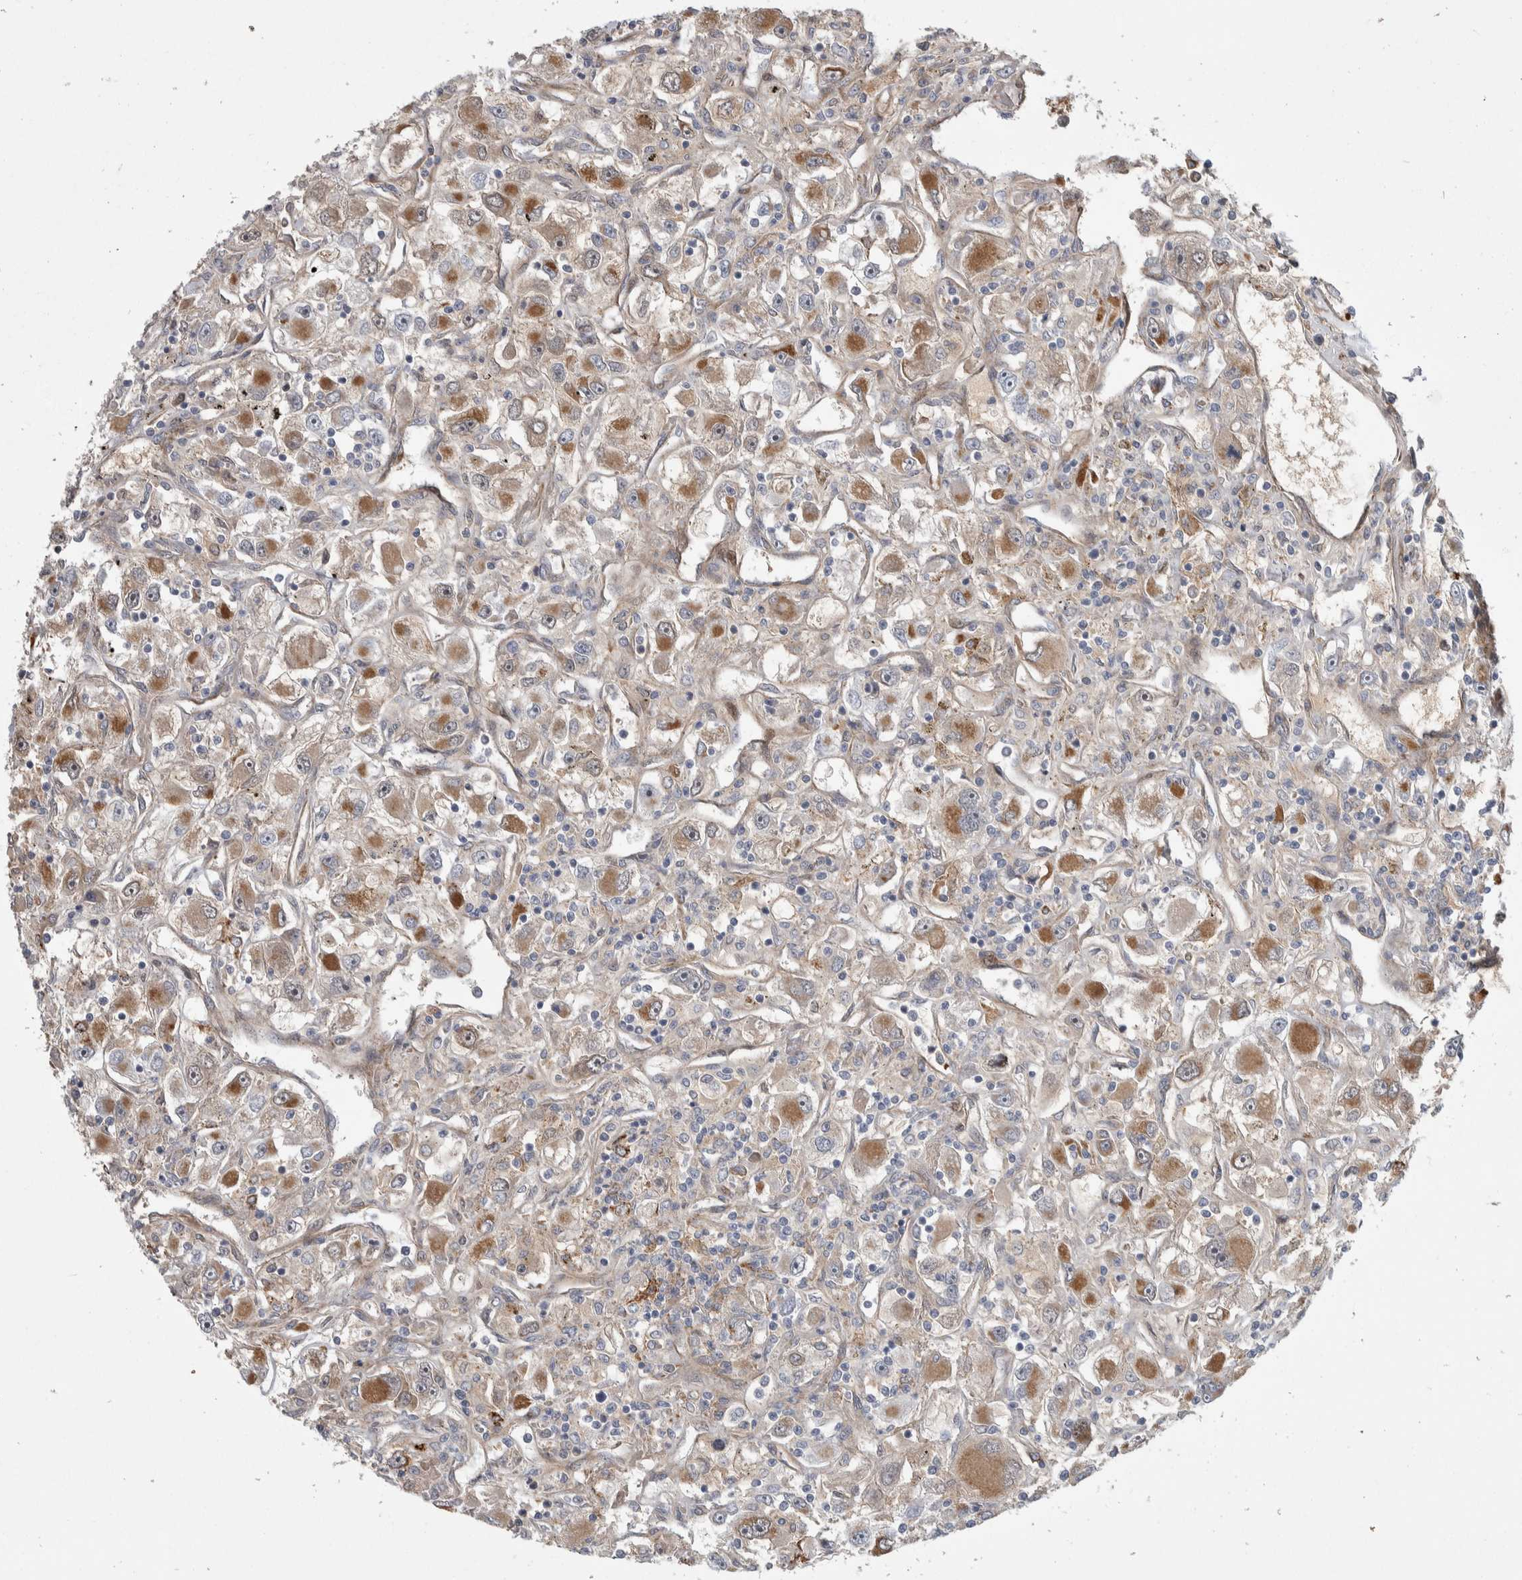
{"staining": {"intensity": "moderate", "quantity": "25%-75%", "location": "cytoplasmic/membranous"}, "tissue": "renal cancer", "cell_type": "Tumor cells", "image_type": "cancer", "snomed": [{"axis": "morphology", "description": "Adenocarcinoma, NOS"}, {"axis": "topography", "description": "Kidney"}], "caption": "Immunohistochemistry of human renal cancer exhibits medium levels of moderate cytoplasmic/membranous expression in about 25%-75% of tumor cells. Using DAB (3,3'-diaminobenzidine) (brown) and hematoxylin (blue) stains, captured at high magnification using brightfield microscopy.", "gene": "PSMG3", "patient": {"sex": "female", "age": 52}}